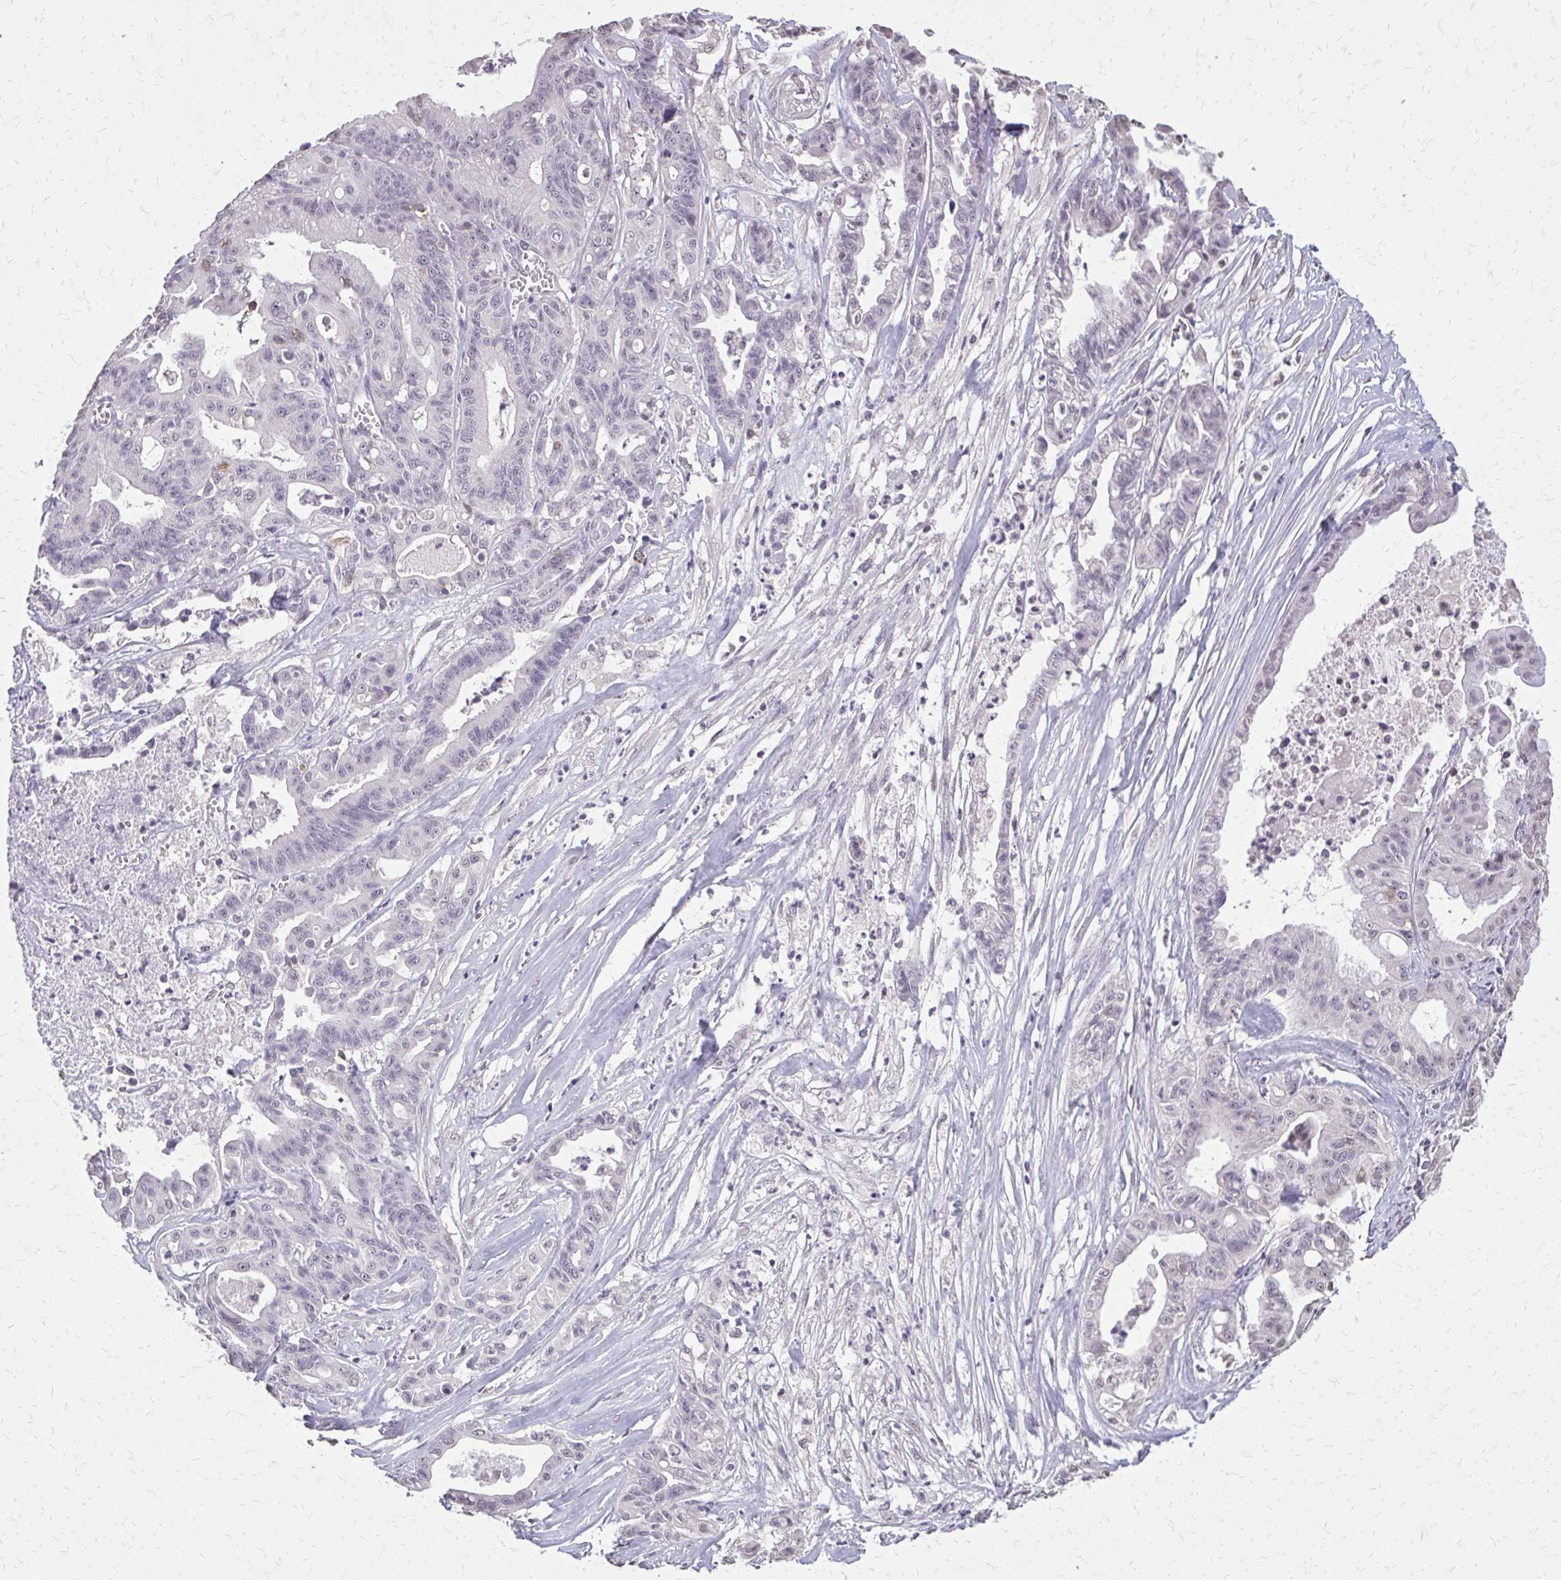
{"staining": {"intensity": "negative", "quantity": "none", "location": "none"}, "tissue": "ovarian cancer", "cell_type": "Tumor cells", "image_type": "cancer", "snomed": [{"axis": "morphology", "description": "Cystadenocarcinoma, mucinous, NOS"}, {"axis": "topography", "description": "Ovary"}], "caption": "Immunohistochemical staining of human ovarian cancer (mucinous cystadenocarcinoma) shows no significant expression in tumor cells.", "gene": "AKAP5", "patient": {"sex": "female", "age": 70}}